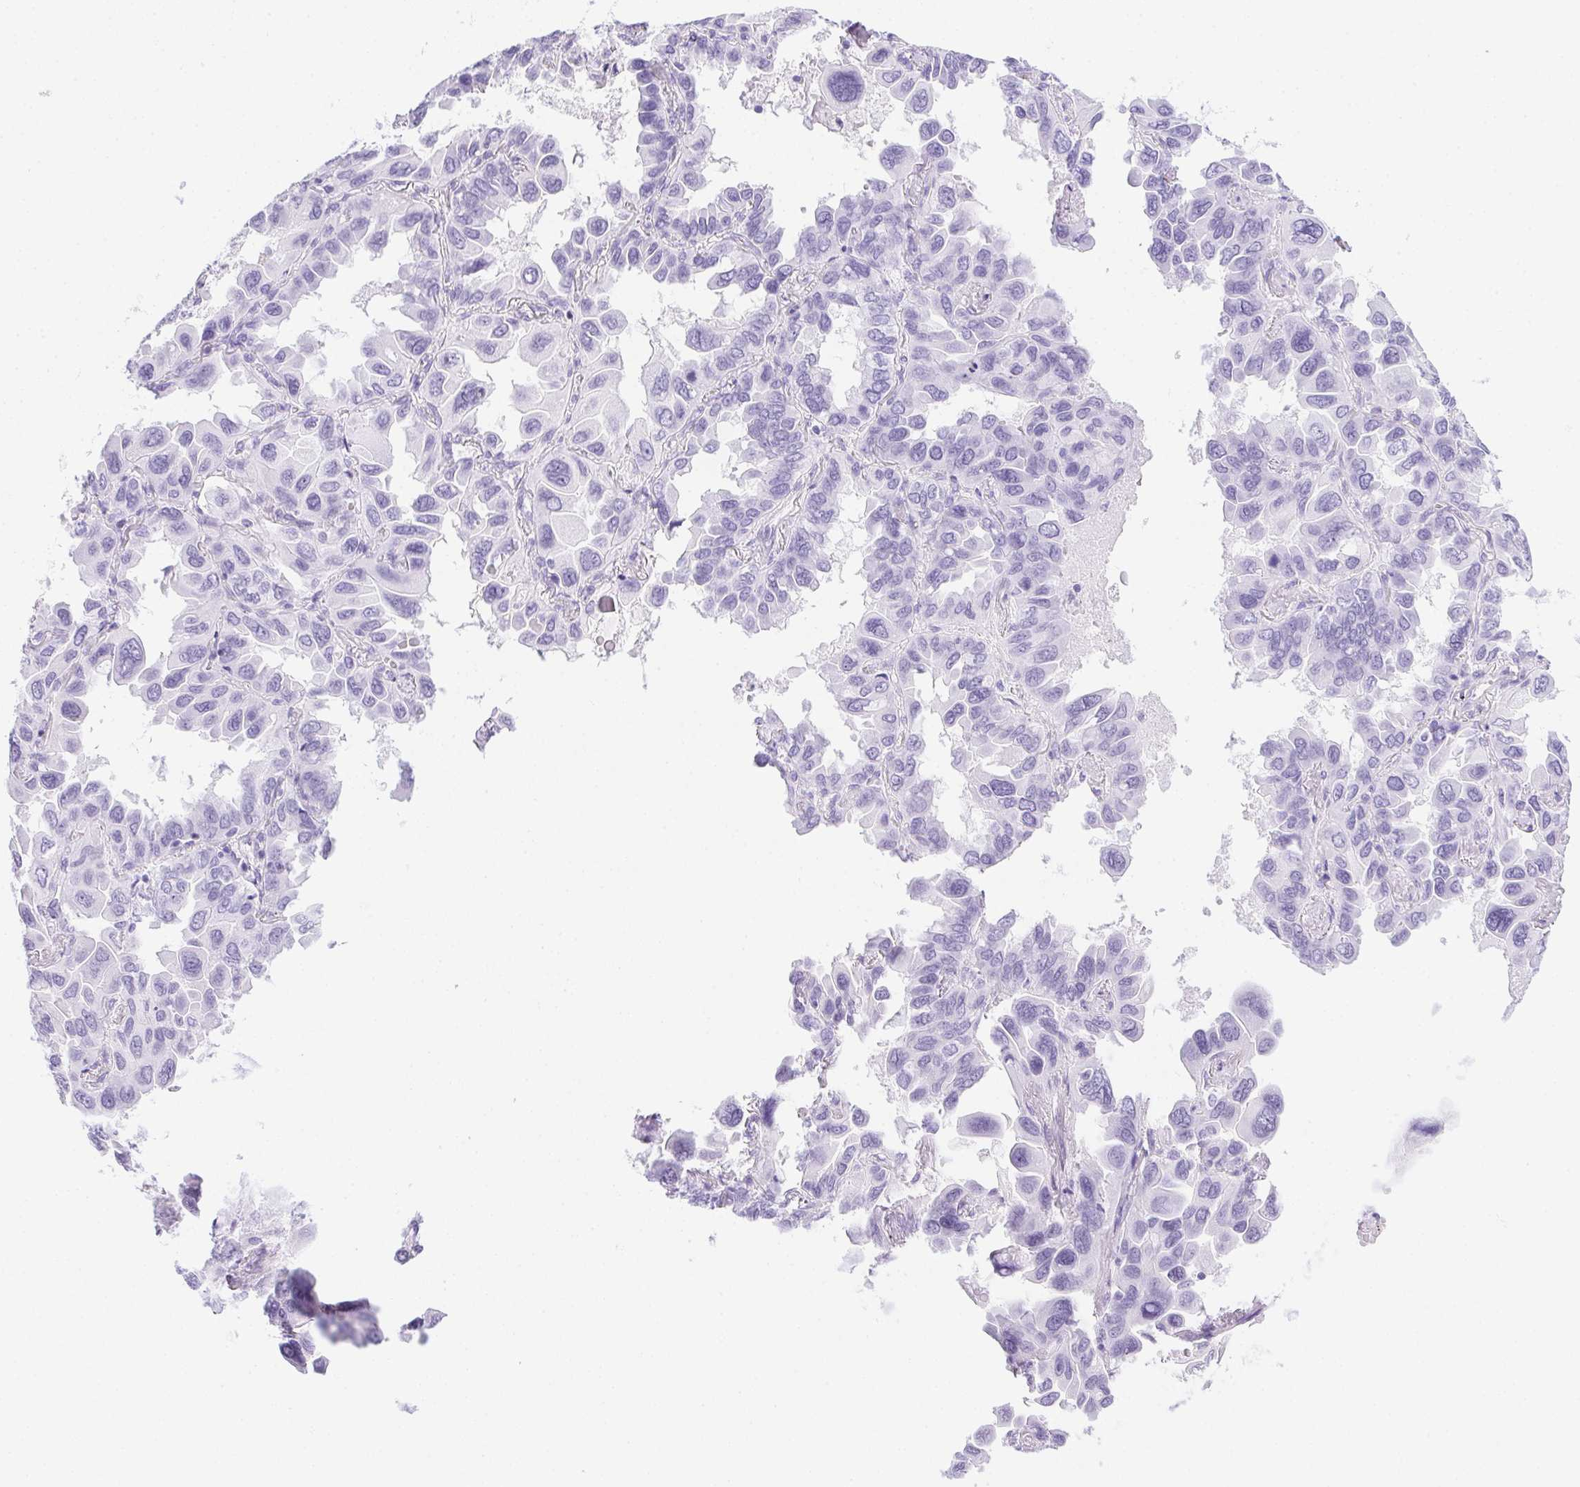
{"staining": {"intensity": "negative", "quantity": "none", "location": "none"}, "tissue": "lung cancer", "cell_type": "Tumor cells", "image_type": "cancer", "snomed": [{"axis": "morphology", "description": "Adenocarcinoma, NOS"}, {"axis": "topography", "description": "Lung"}], "caption": "DAB (3,3'-diaminobenzidine) immunohistochemical staining of human lung cancer demonstrates no significant positivity in tumor cells. Brightfield microscopy of immunohistochemistry (IHC) stained with DAB (brown) and hematoxylin (blue), captured at high magnification.", "gene": "SPACA5B", "patient": {"sex": "male", "age": 64}}